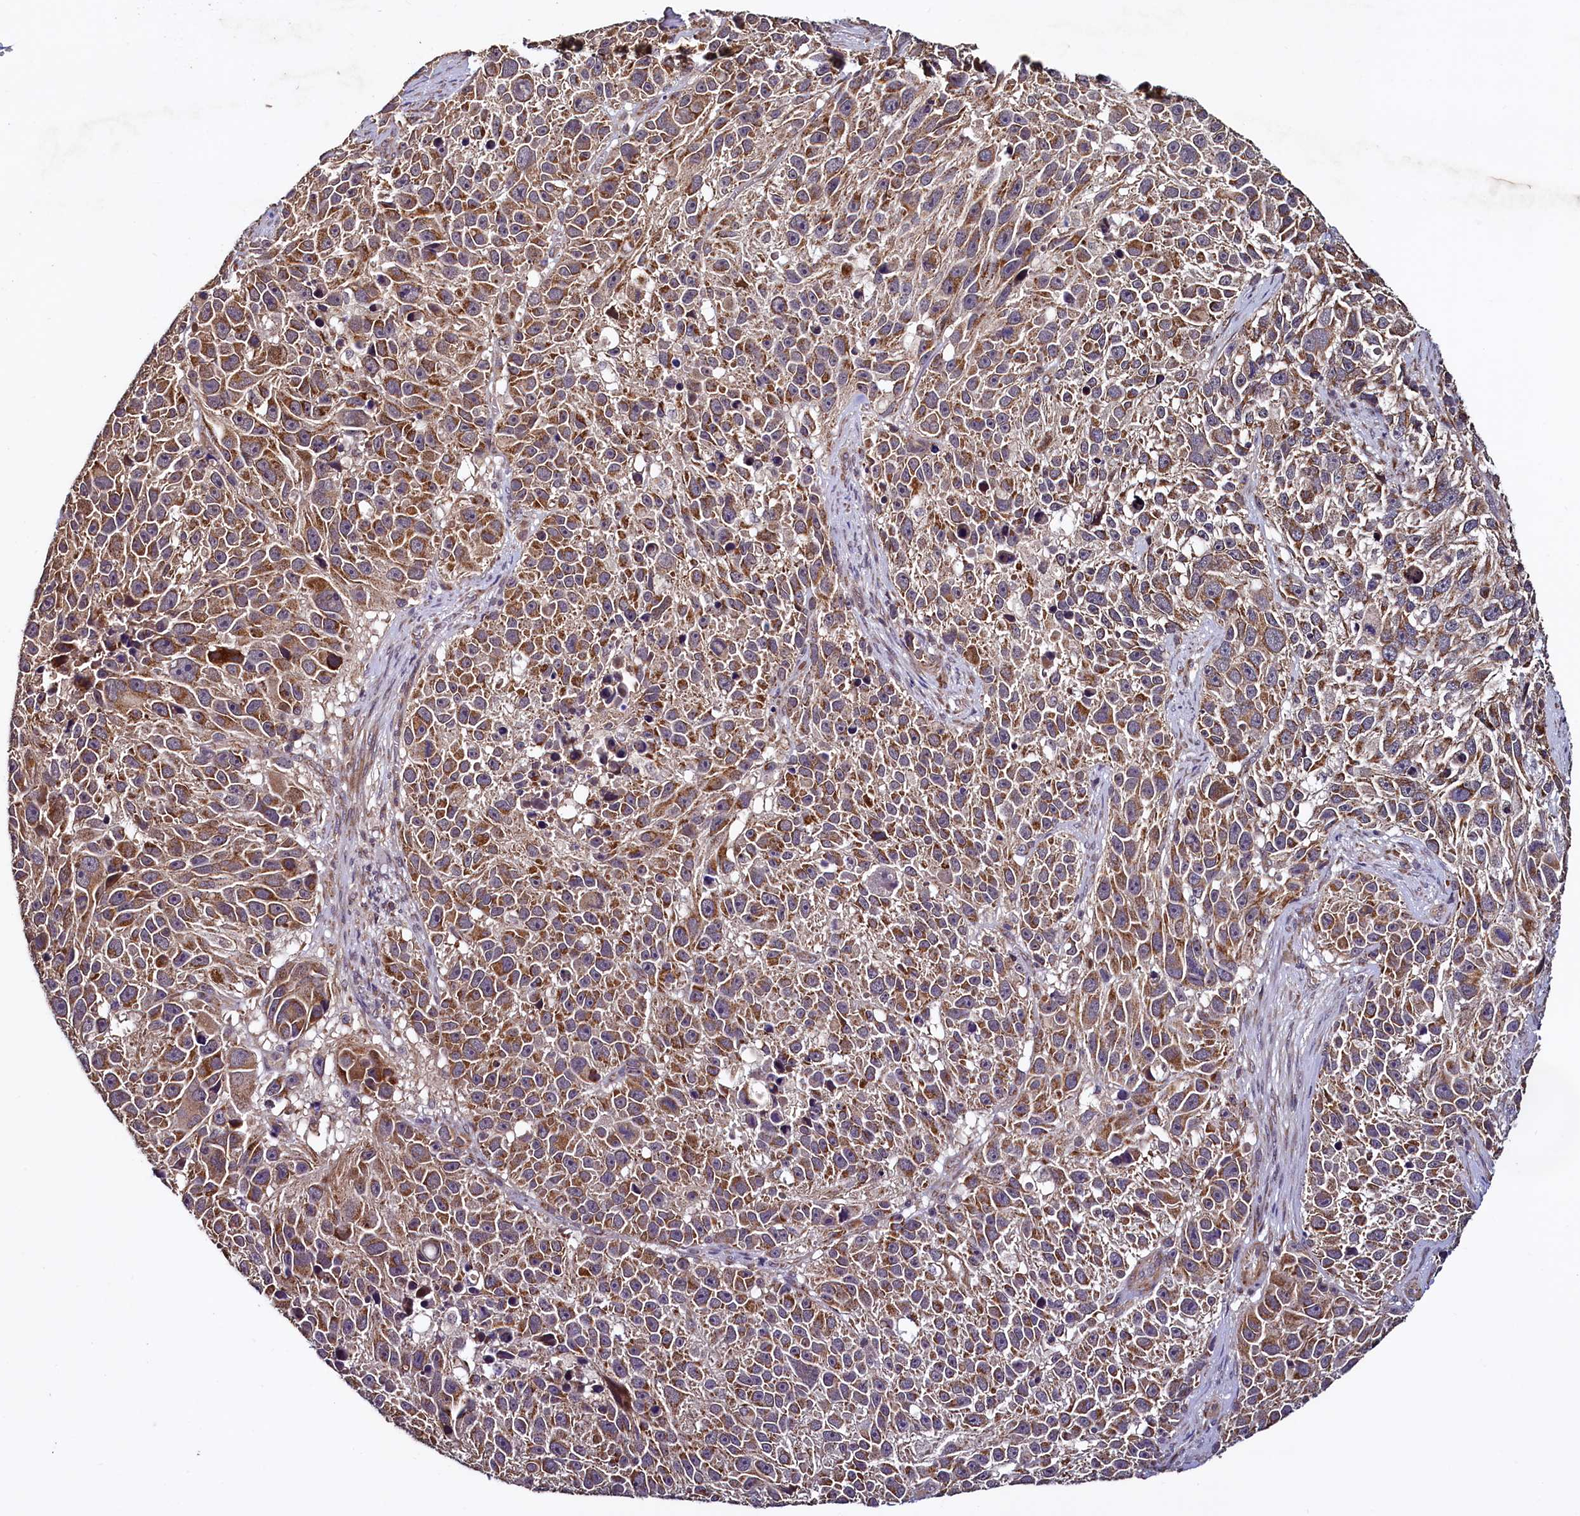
{"staining": {"intensity": "moderate", "quantity": ">75%", "location": "cytoplasmic/membranous"}, "tissue": "melanoma", "cell_type": "Tumor cells", "image_type": "cancer", "snomed": [{"axis": "morphology", "description": "Malignant melanoma, NOS"}, {"axis": "topography", "description": "Skin"}], "caption": "Immunohistochemistry (DAB) staining of human malignant melanoma exhibits moderate cytoplasmic/membranous protein expression in approximately >75% of tumor cells.", "gene": "RBFA", "patient": {"sex": "male", "age": 84}}